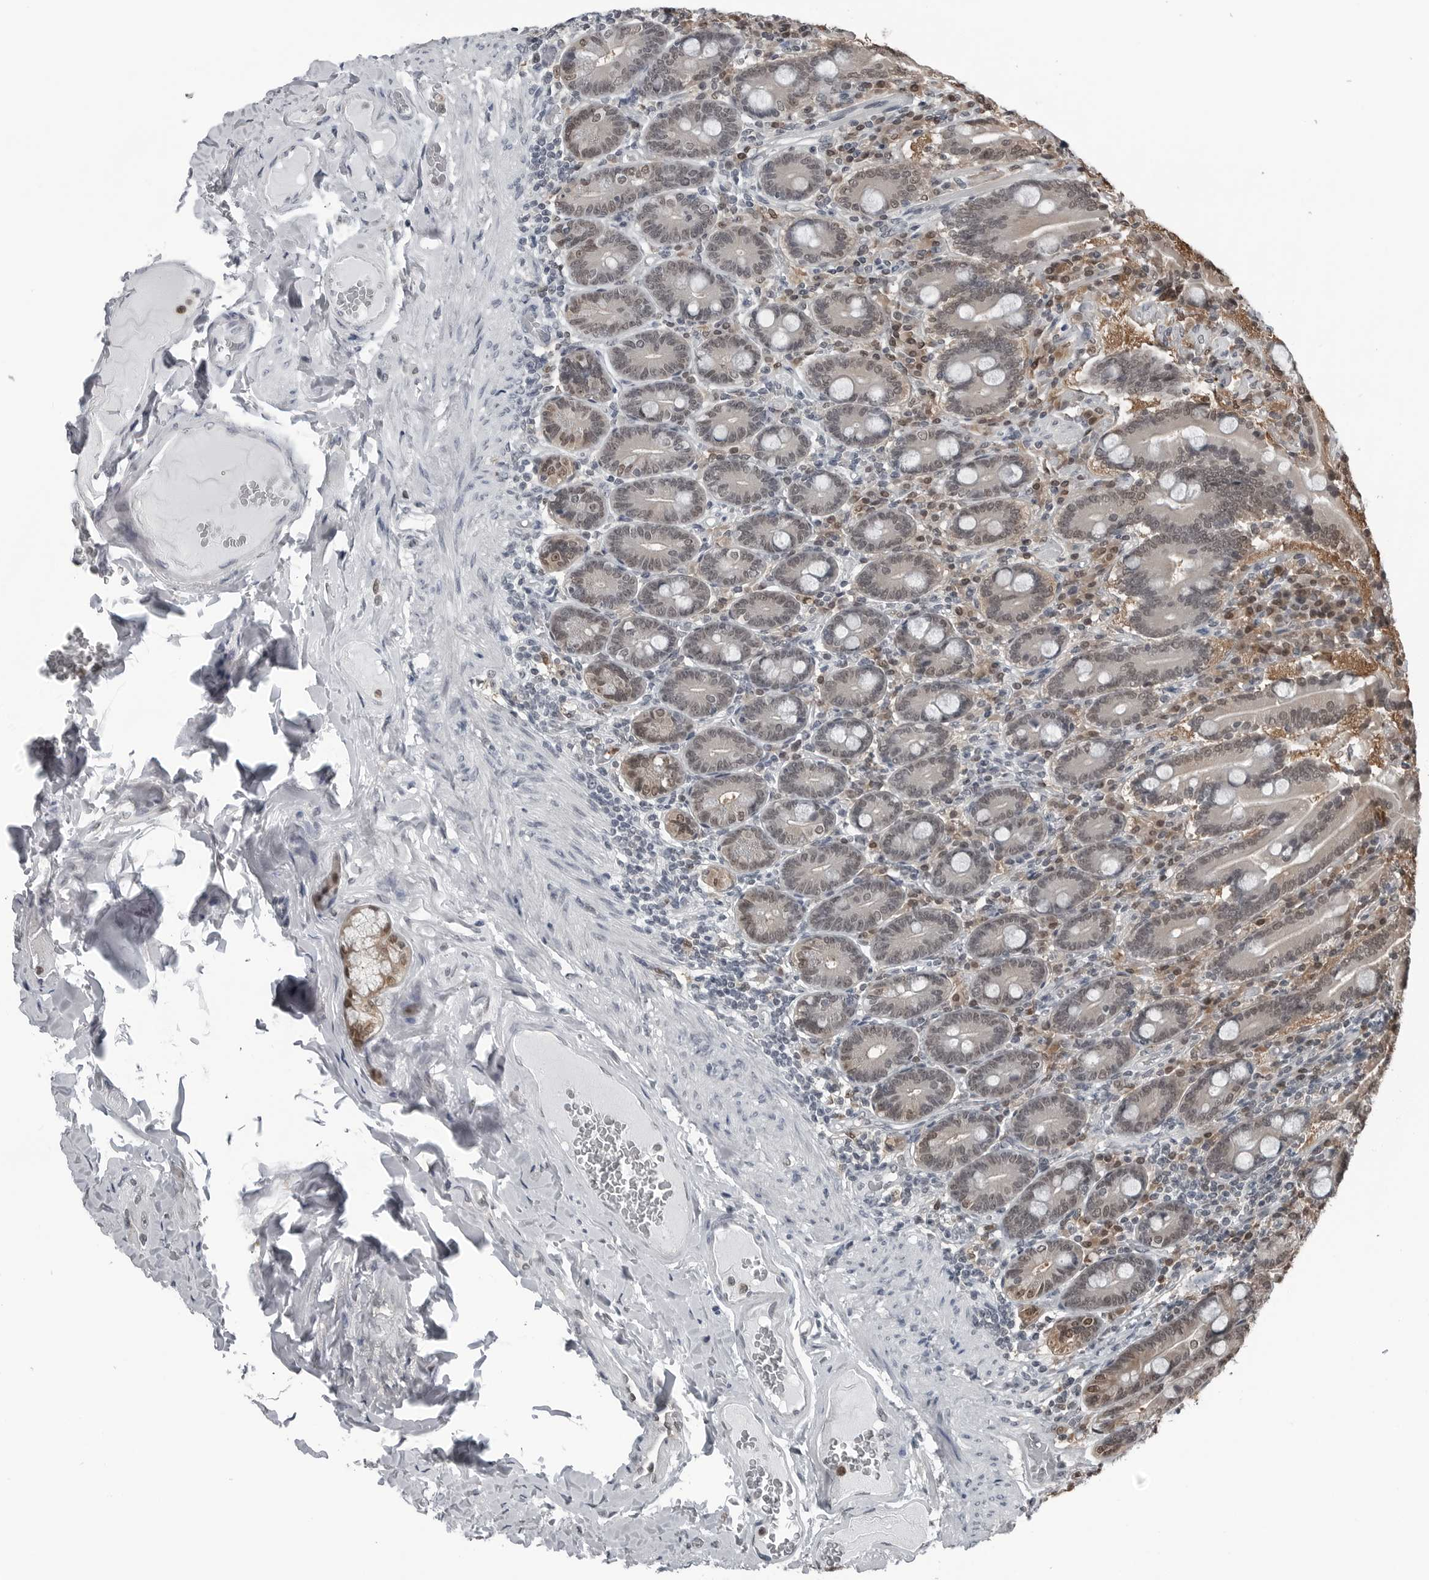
{"staining": {"intensity": "moderate", "quantity": "25%-75%", "location": "nuclear"}, "tissue": "duodenum", "cell_type": "Glandular cells", "image_type": "normal", "snomed": [{"axis": "morphology", "description": "Normal tissue, NOS"}, {"axis": "topography", "description": "Duodenum"}], "caption": "The micrograph reveals immunohistochemical staining of normal duodenum. There is moderate nuclear positivity is seen in approximately 25%-75% of glandular cells. The protein of interest is stained brown, and the nuclei are stained in blue (DAB (3,3'-diaminobenzidine) IHC with brightfield microscopy, high magnification).", "gene": "AKR1A1", "patient": {"sex": "female", "age": 62}}